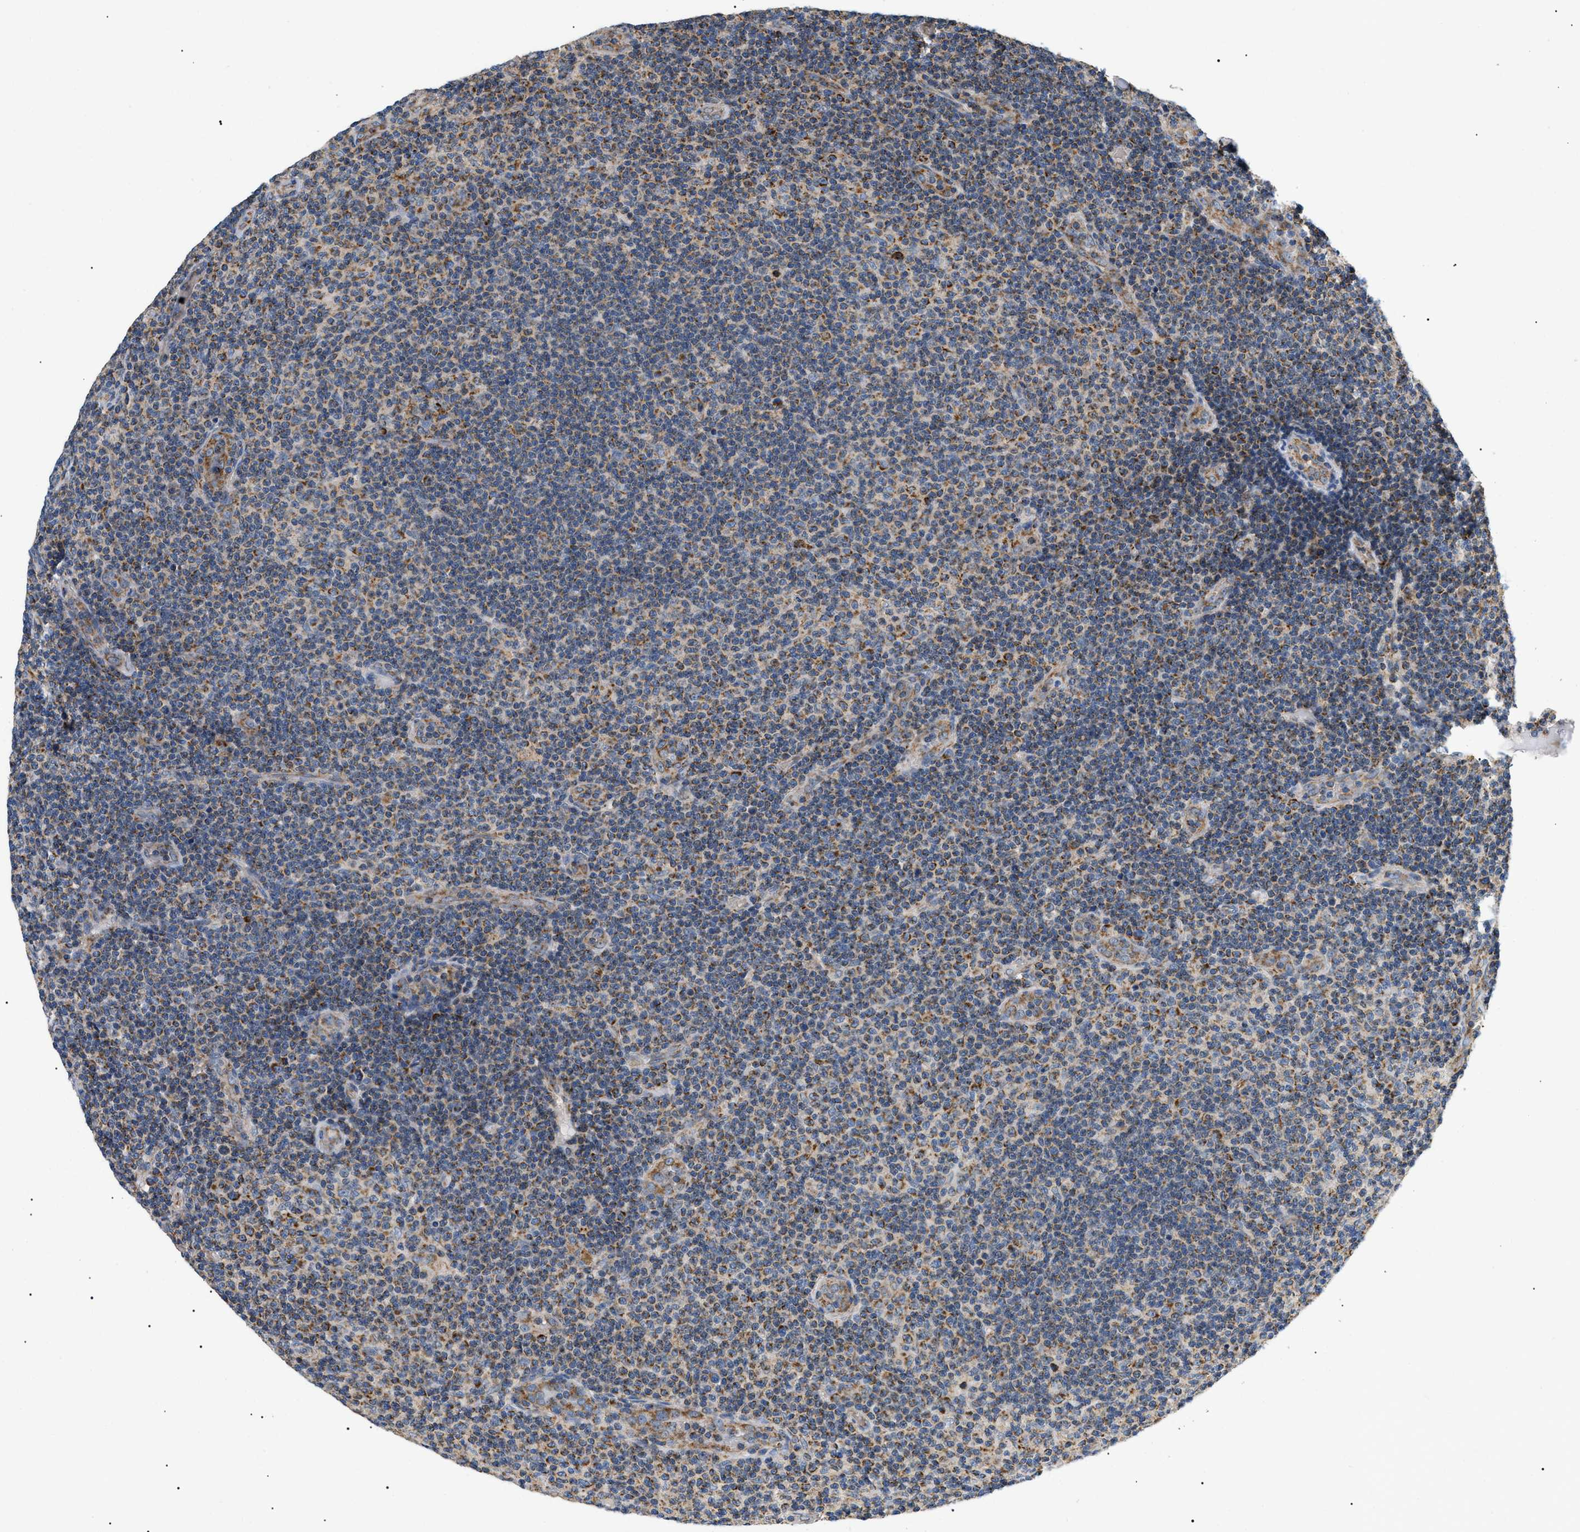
{"staining": {"intensity": "moderate", "quantity": ">75%", "location": "cytoplasmic/membranous"}, "tissue": "lymphoma", "cell_type": "Tumor cells", "image_type": "cancer", "snomed": [{"axis": "morphology", "description": "Malignant lymphoma, non-Hodgkin's type, Low grade"}, {"axis": "topography", "description": "Lymph node"}], "caption": "Immunohistochemistry image of neoplastic tissue: malignant lymphoma, non-Hodgkin's type (low-grade) stained using immunohistochemistry (IHC) exhibits medium levels of moderate protein expression localized specifically in the cytoplasmic/membranous of tumor cells, appearing as a cytoplasmic/membranous brown color.", "gene": "TOMM6", "patient": {"sex": "male", "age": 83}}